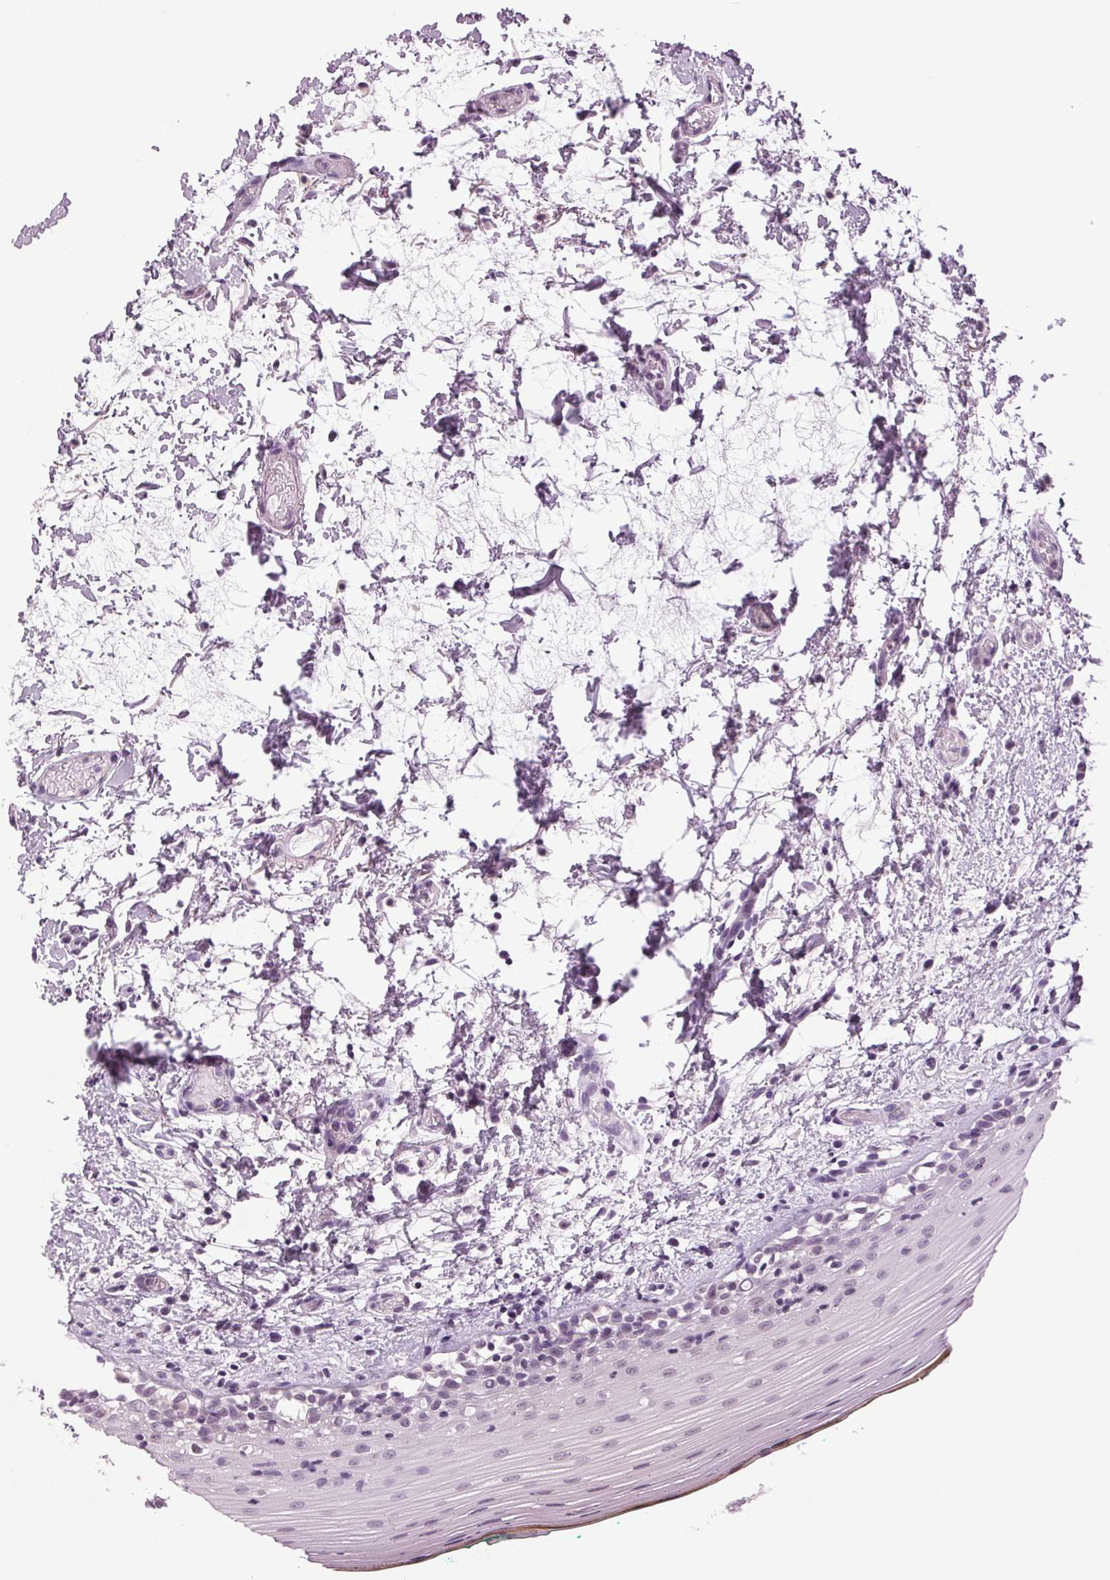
{"staining": {"intensity": "negative", "quantity": "none", "location": "none"}, "tissue": "oral mucosa", "cell_type": "Squamous epithelial cells", "image_type": "normal", "snomed": [{"axis": "morphology", "description": "Normal tissue, NOS"}, {"axis": "topography", "description": "Oral tissue"}], "caption": "This histopathology image is of benign oral mucosa stained with IHC to label a protein in brown with the nuclei are counter-stained blue. There is no expression in squamous epithelial cells.", "gene": "DNAH12", "patient": {"sex": "female", "age": 83}}